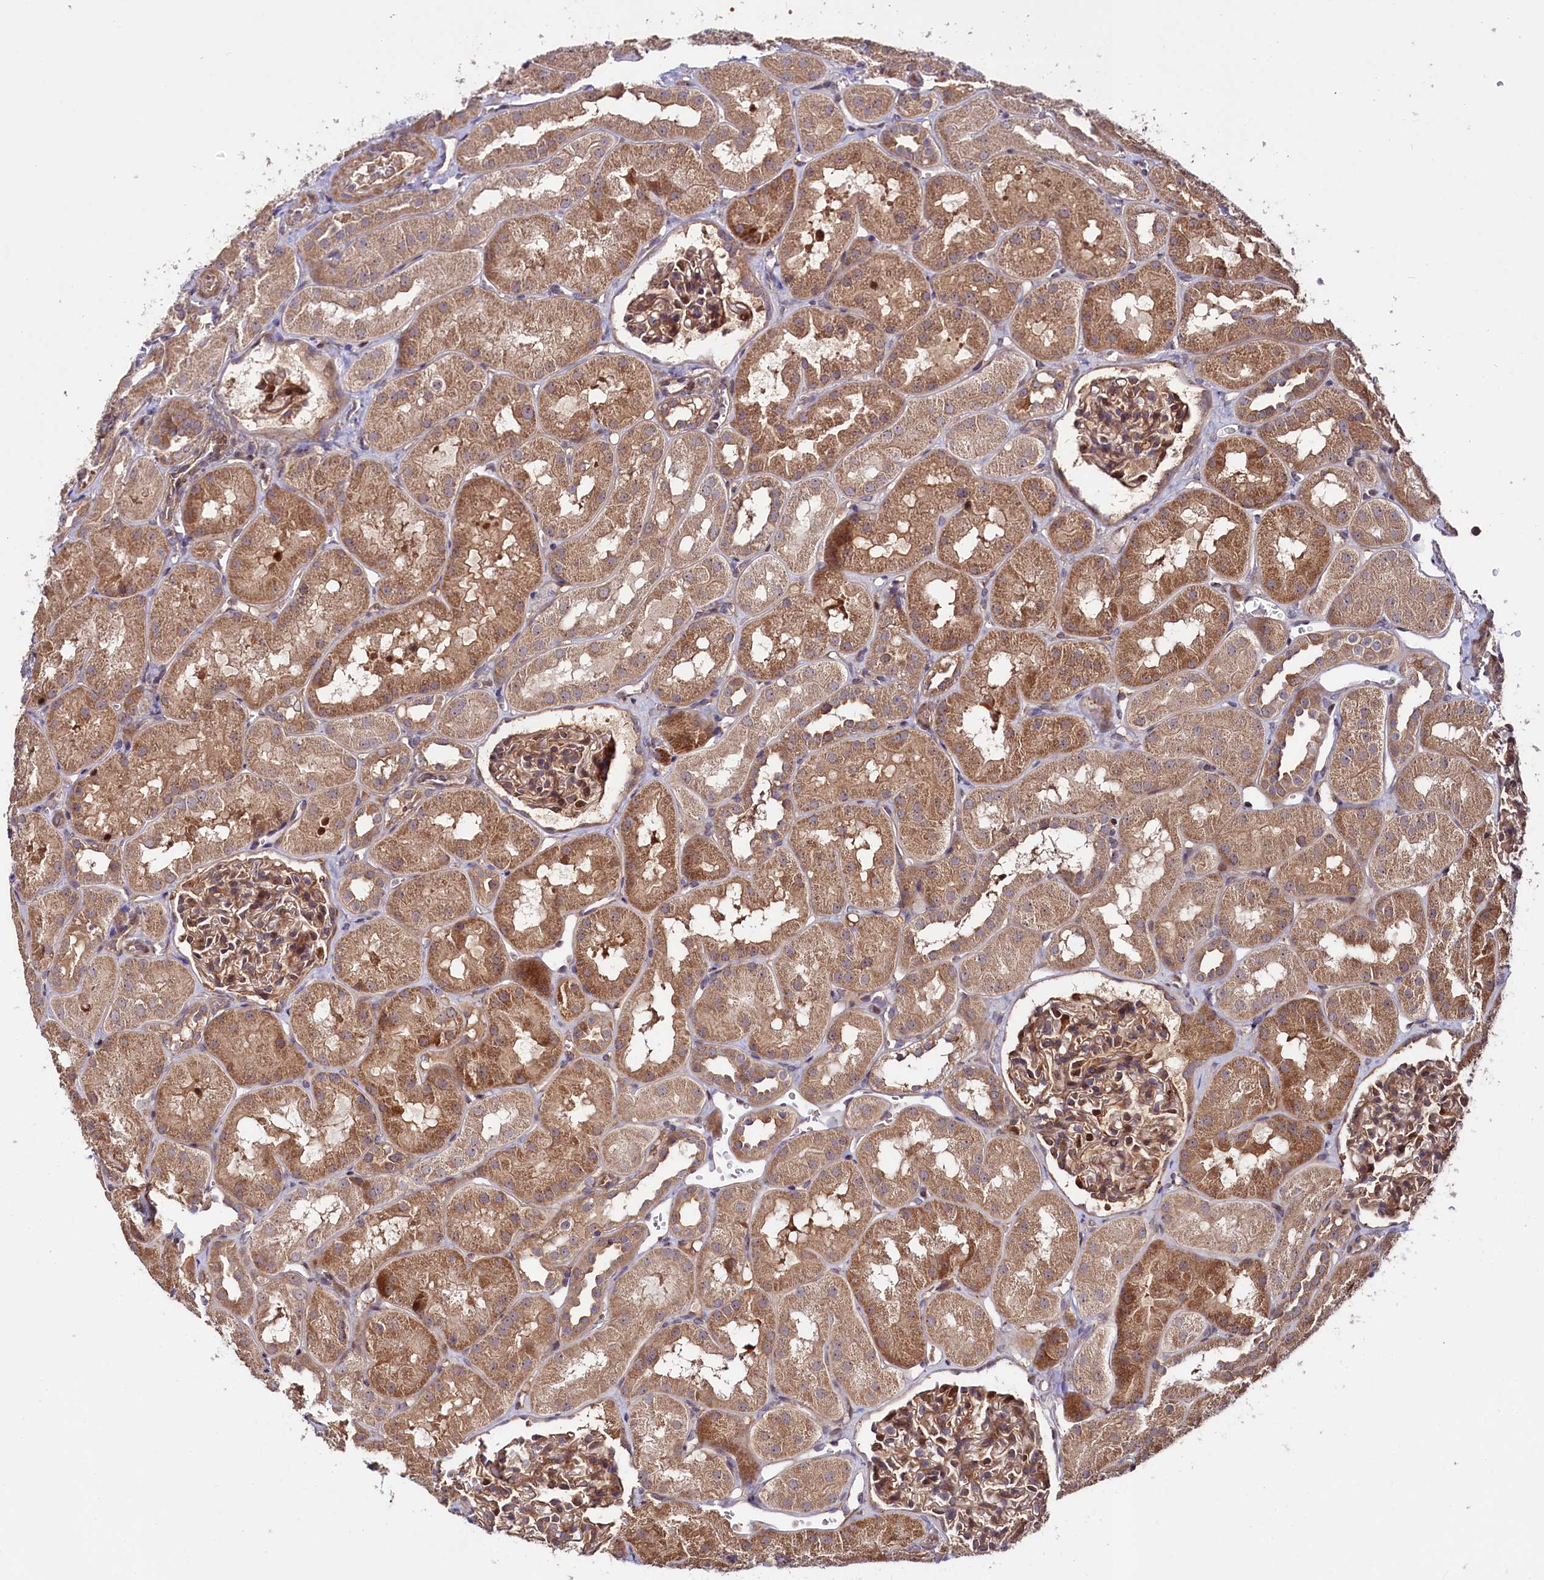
{"staining": {"intensity": "moderate", "quantity": ">75%", "location": "cytoplasmic/membranous"}, "tissue": "kidney", "cell_type": "Cells in glomeruli", "image_type": "normal", "snomed": [{"axis": "morphology", "description": "Normal tissue, NOS"}, {"axis": "topography", "description": "Kidney"}, {"axis": "topography", "description": "Urinary bladder"}], "caption": "About >75% of cells in glomeruli in normal human kidney display moderate cytoplasmic/membranous protein positivity as visualized by brown immunohistochemical staining.", "gene": "NEDD1", "patient": {"sex": "male", "age": 16}}